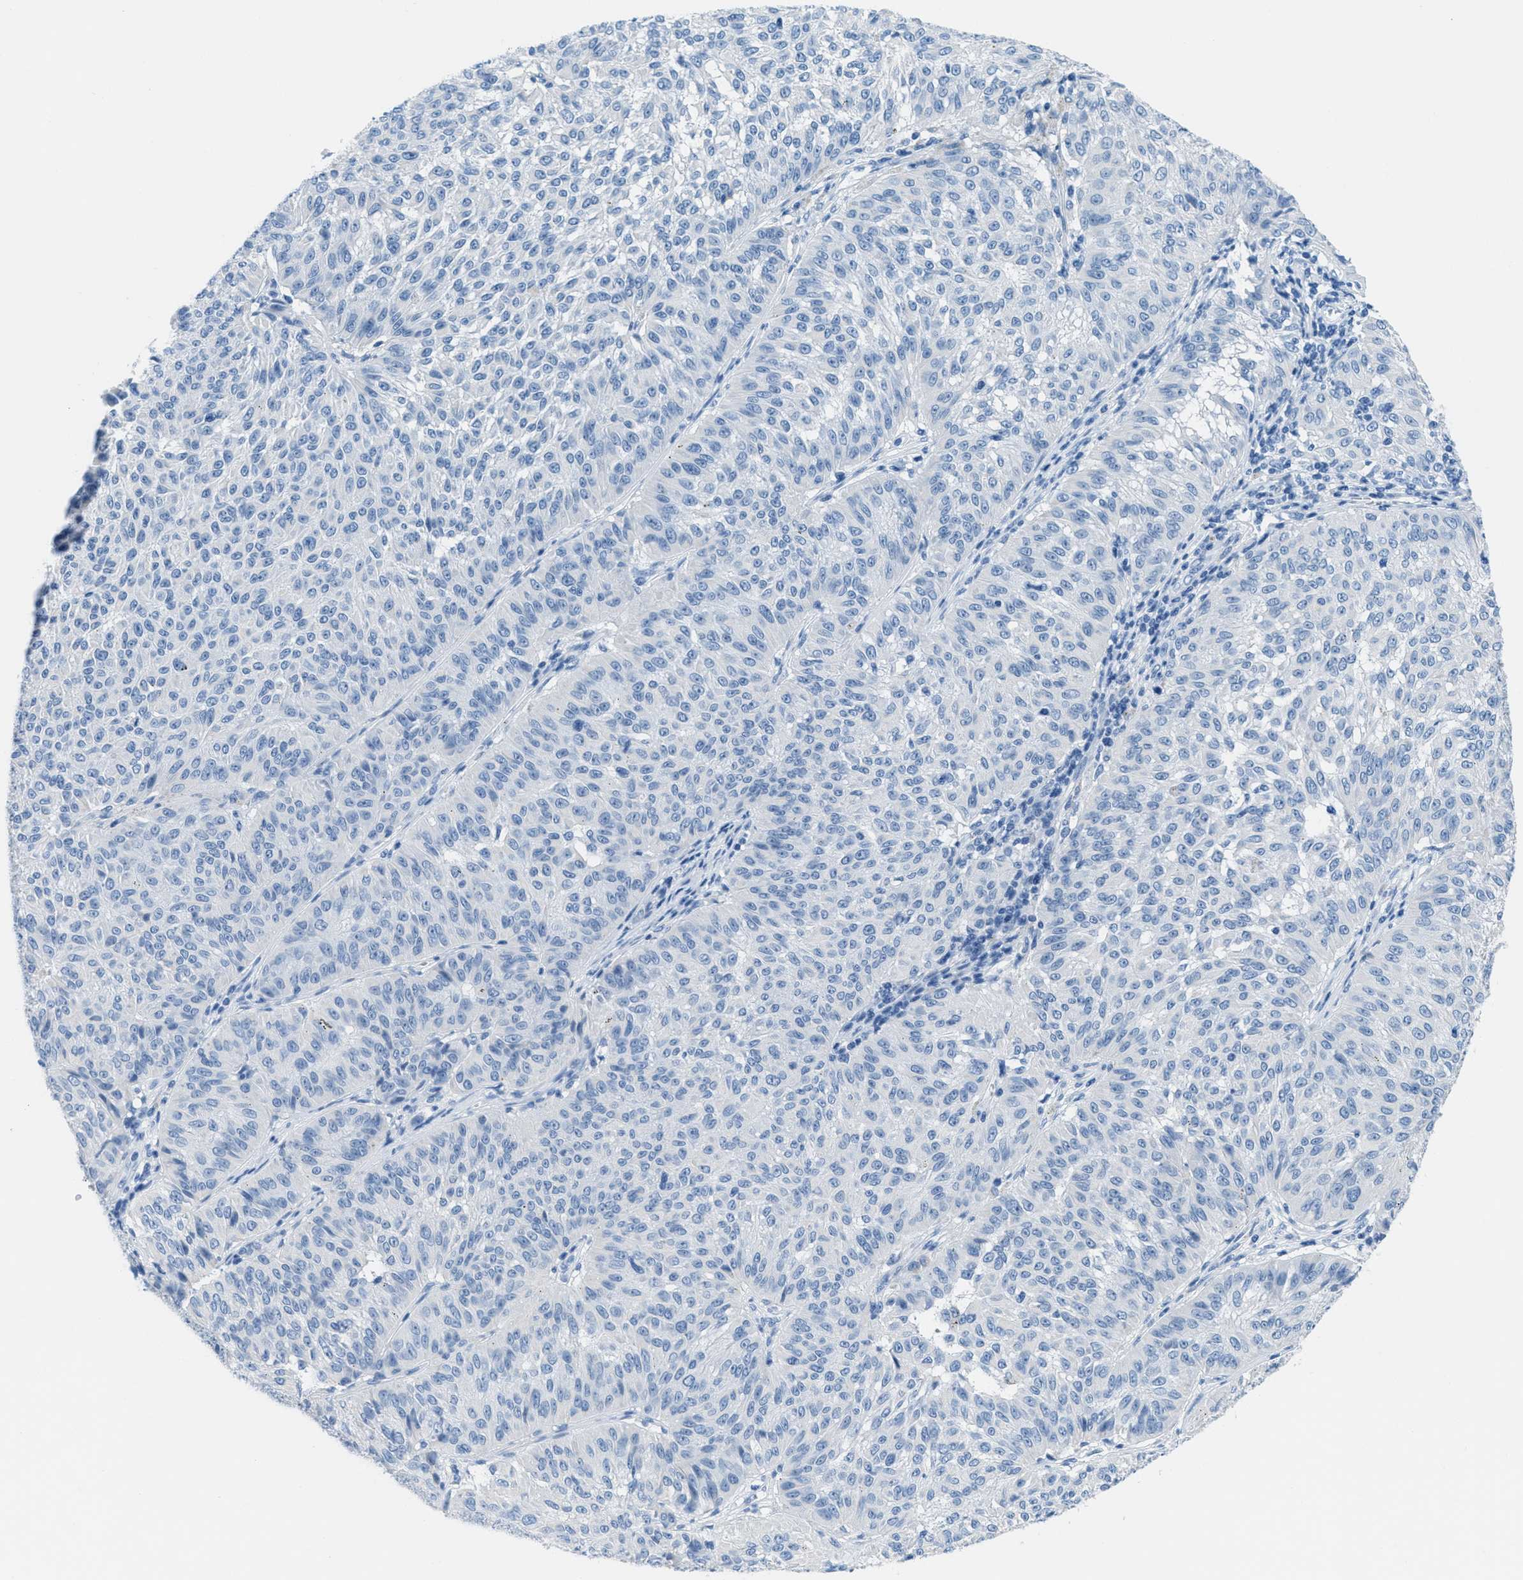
{"staining": {"intensity": "negative", "quantity": "none", "location": "none"}, "tissue": "melanoma", "cell_type": "Tumor cells", "image_type": "cancer", "snomed": [{"axis": "morphology", "description": "Malignant melanoma, NOS"}, {"axis": "topography", "description": "Skin"}], "caption": "Immunohistochemistry (IHC) of melanoma shows no expression in tumor cells.", "gene": "MGARP", "patient": {"sex": "female", "age": 72}}